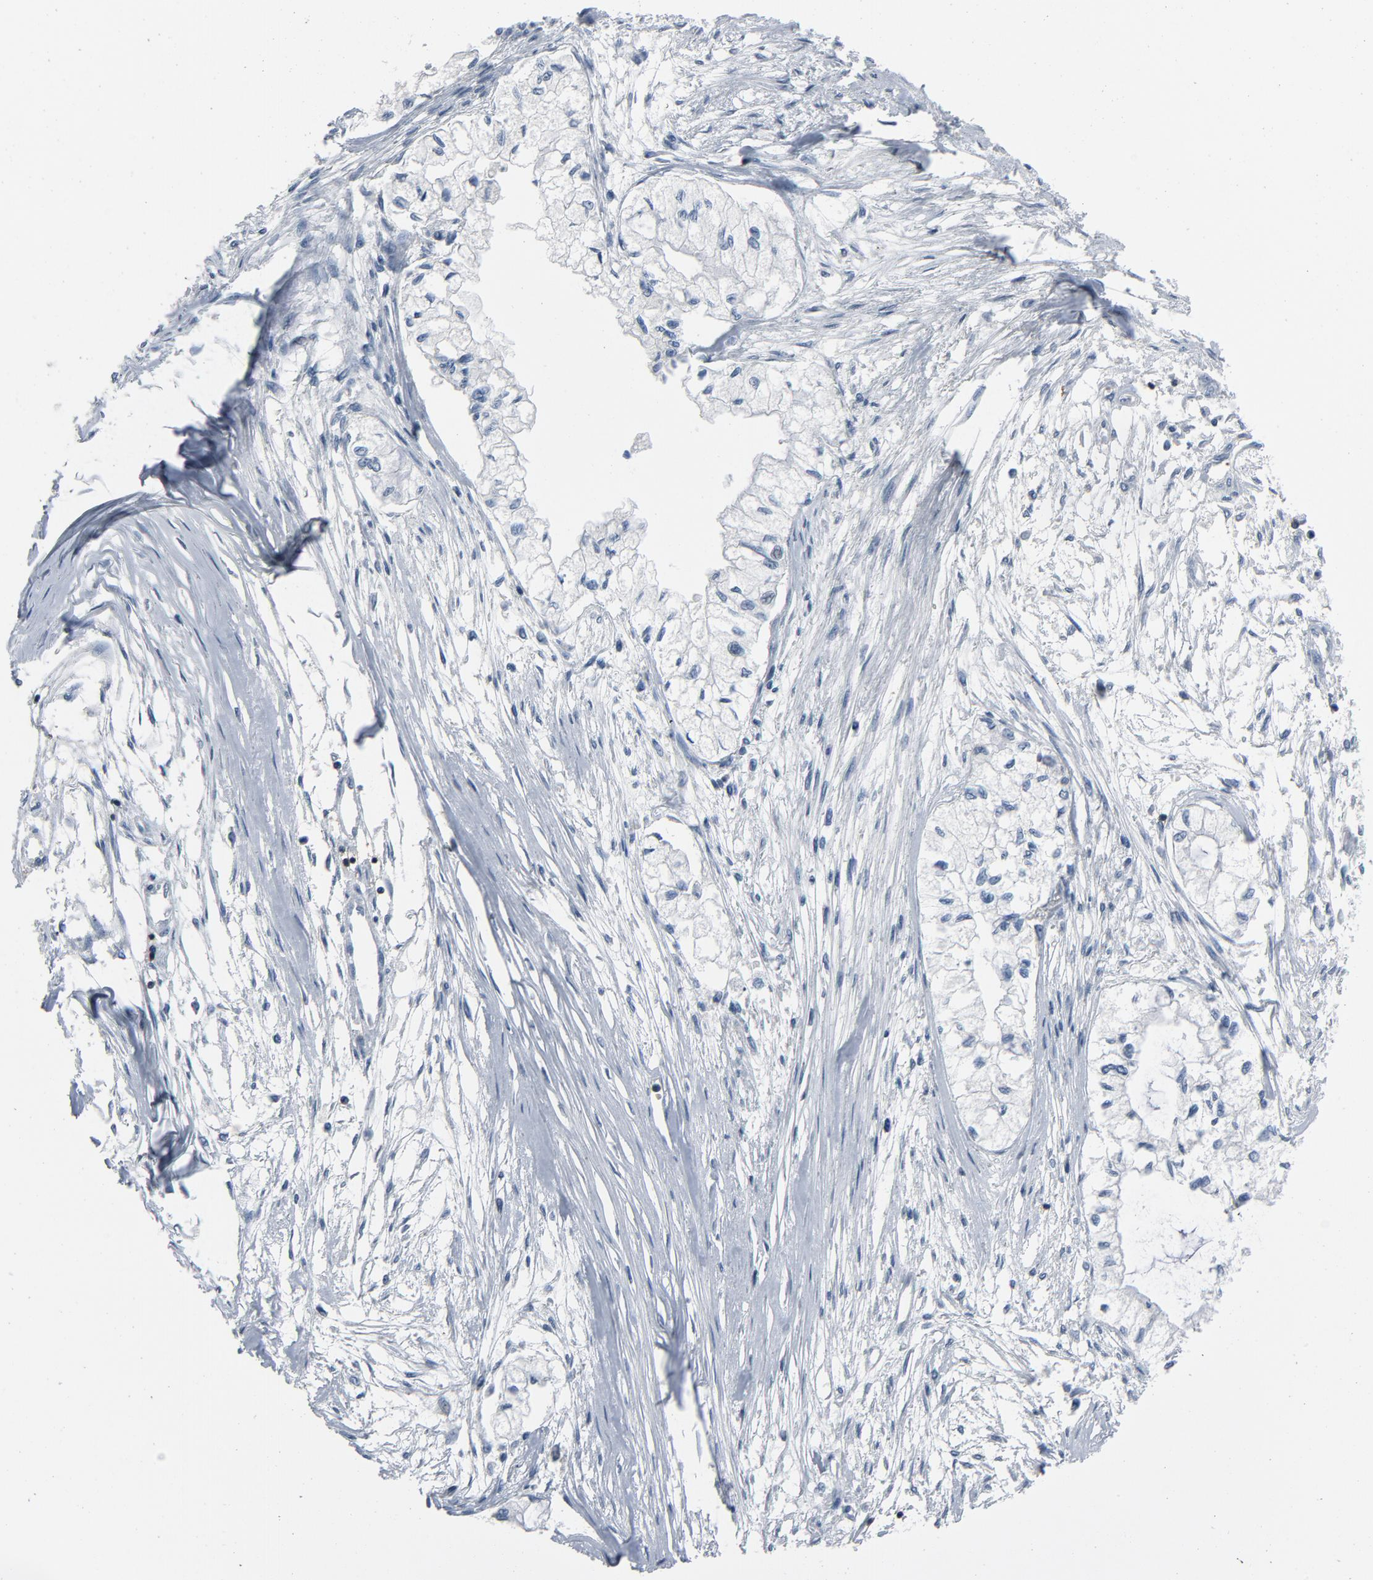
{"staining": {"intensity": "negative", "quantity": "none", "location": "none"}, "tissue": "pancreatic cancer", "cell_type": "Tumor cells", "image_type": "cancer", "snomed": [{"axis": "morphology", "description": "Adenocarcinoma, NOS"}, {"axis": "topography", "description": "Pancreas"}], "caption": "Histopathology image shows no protein staining in tumor cells of adenocarcinoma (pancreatic) tissue. (Immunohistochemistry (ihc), brightfield microscopy, high magnification).", "gene": "LCK", "patient": {"sex": "male", "age": 79}}